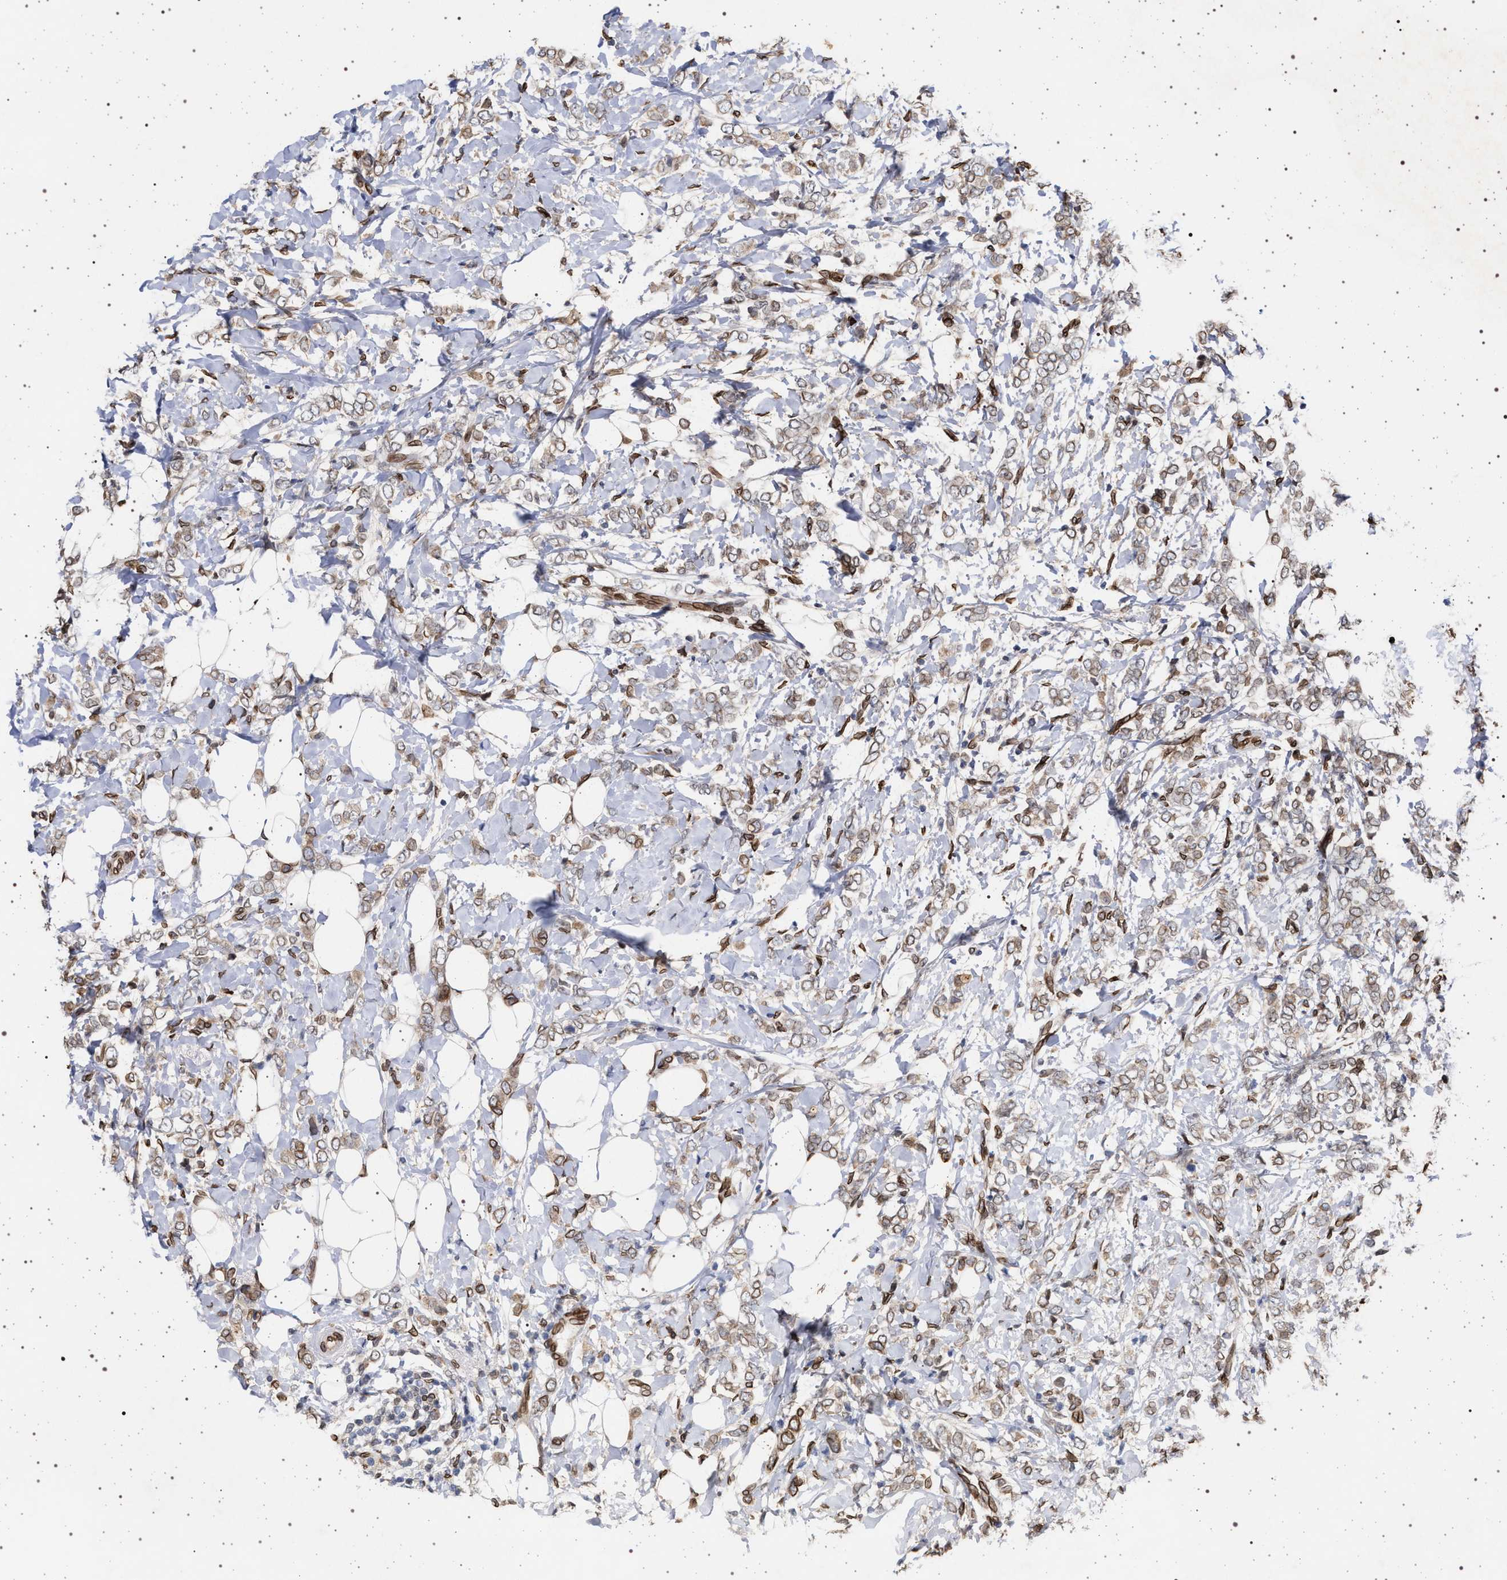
{"staining": {"intensity": "moderate", "quantity": ">75%", "location": "cytoplasmic/membranous,nuclear"}, "tissue": "breast cancer", "cell_type": "Tumor cells", "image_type": "cancer", "snomed": [{"axis": "morphology", "description": "Normal tissue, NOS"}, {"axis": "morphology", "description": "Lobular carcinoma"}, {"axis": "topography", "description": "Breast"}], "caption": "High-power microscopy captured an immunohistochemistry histopathology image of breast cancer (lobular carcinoma), revealing moderate cytoplasmic/membranous and nuclear expression in approximately >75% of tumor cells.", "gene": "ING2", "patient": {"sex": "female", "age": 47}}